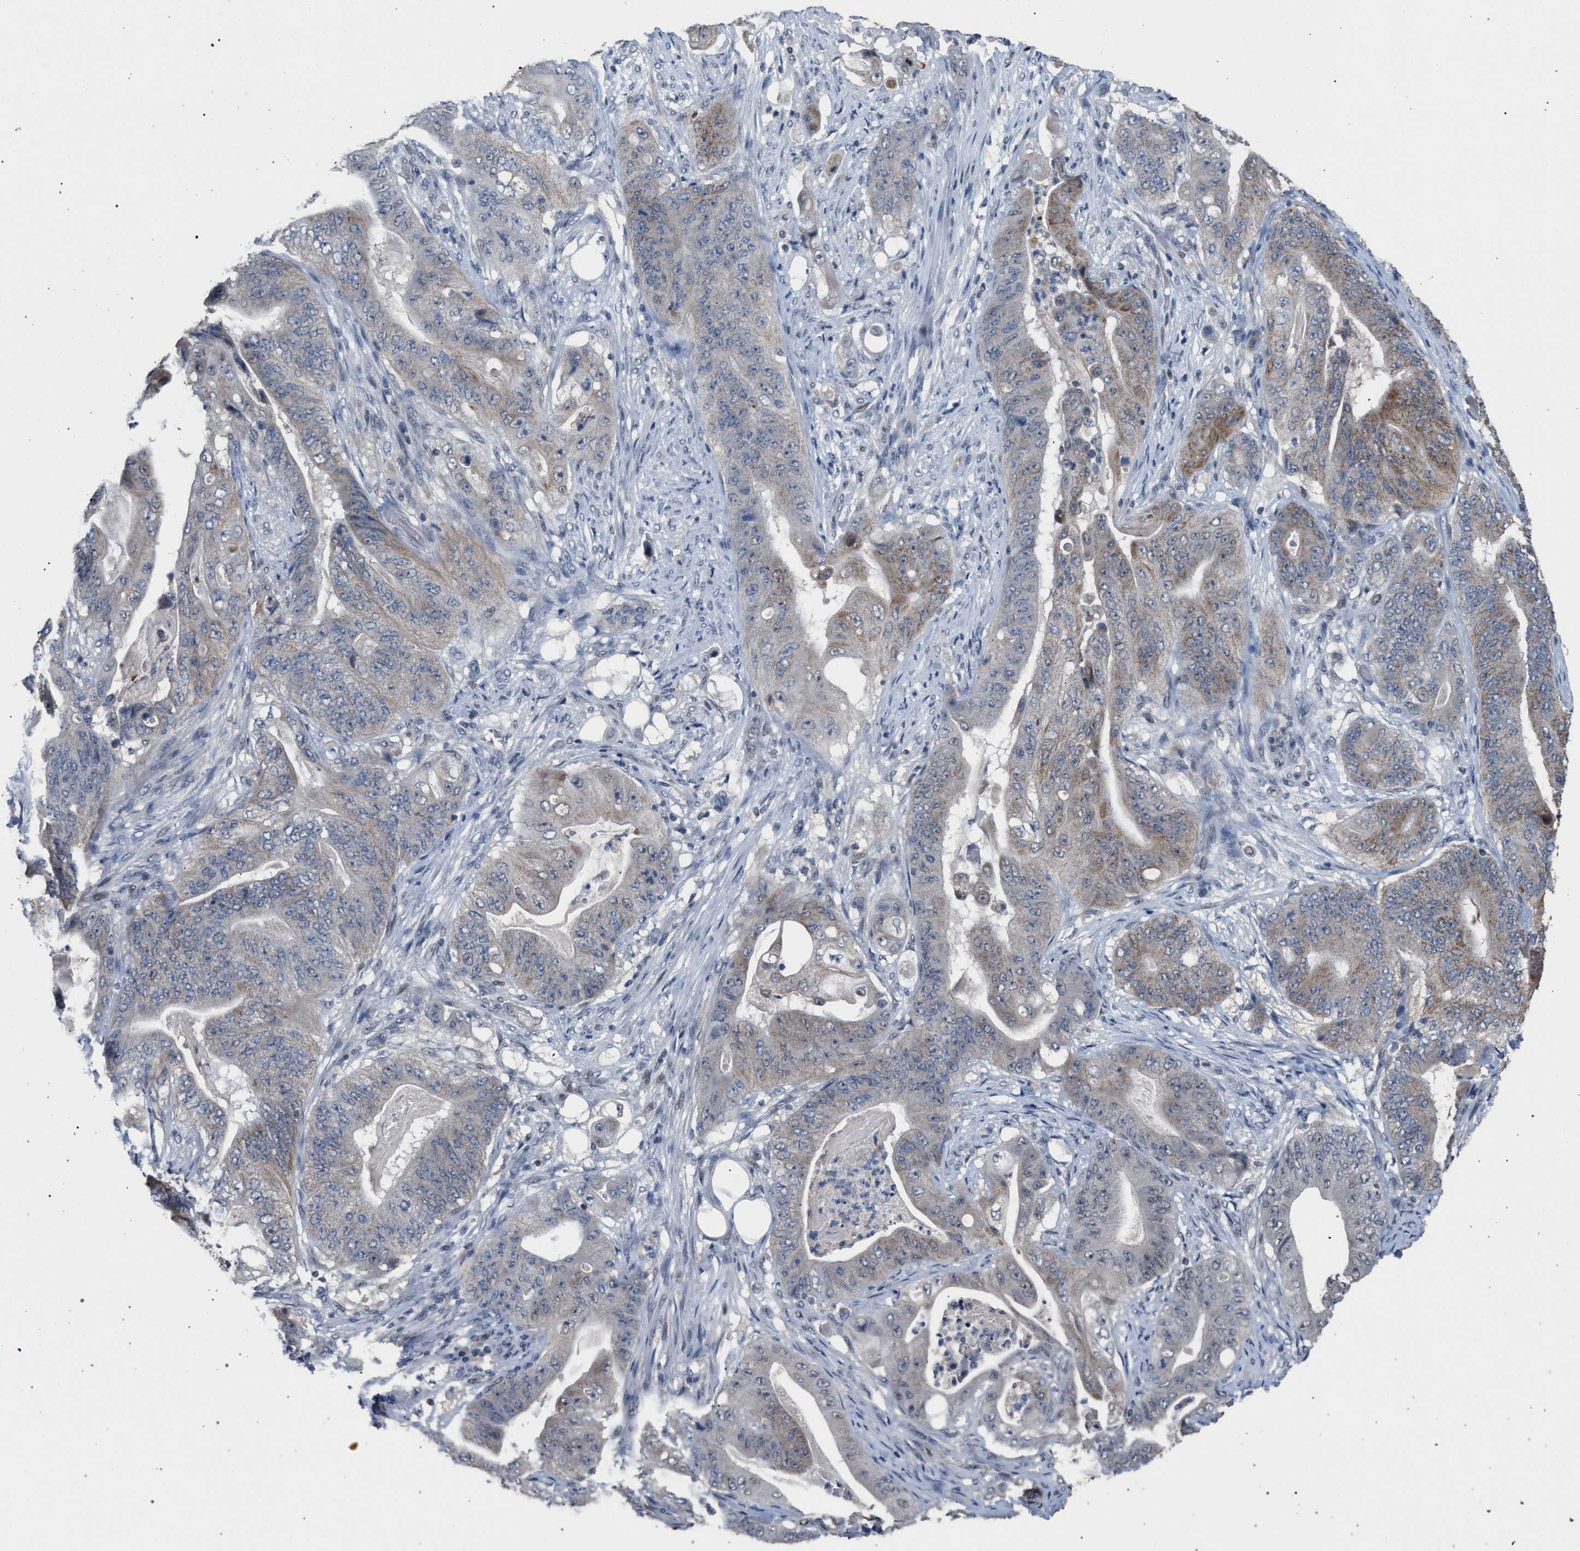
{"staining": {"intensity": "weak", "quantity": "<25%", "location": "cytoplasmic/membranous"}, "tissue": "stomach cancer", "cell_type": "Tumor cells", "image_type": "cancer", "snomed": [{"axis": "morphology", "description": "Adenocarcinoma, NOS"}, {"axis": "topography", "description": "Stomach"}], "caption": "Stomach adenocarcinoma was stained to show a protein in brown. There is no significant positivity in tumor cells.", "gene": "TECPR1", "patient": {"sex": "female", "age": 73}}